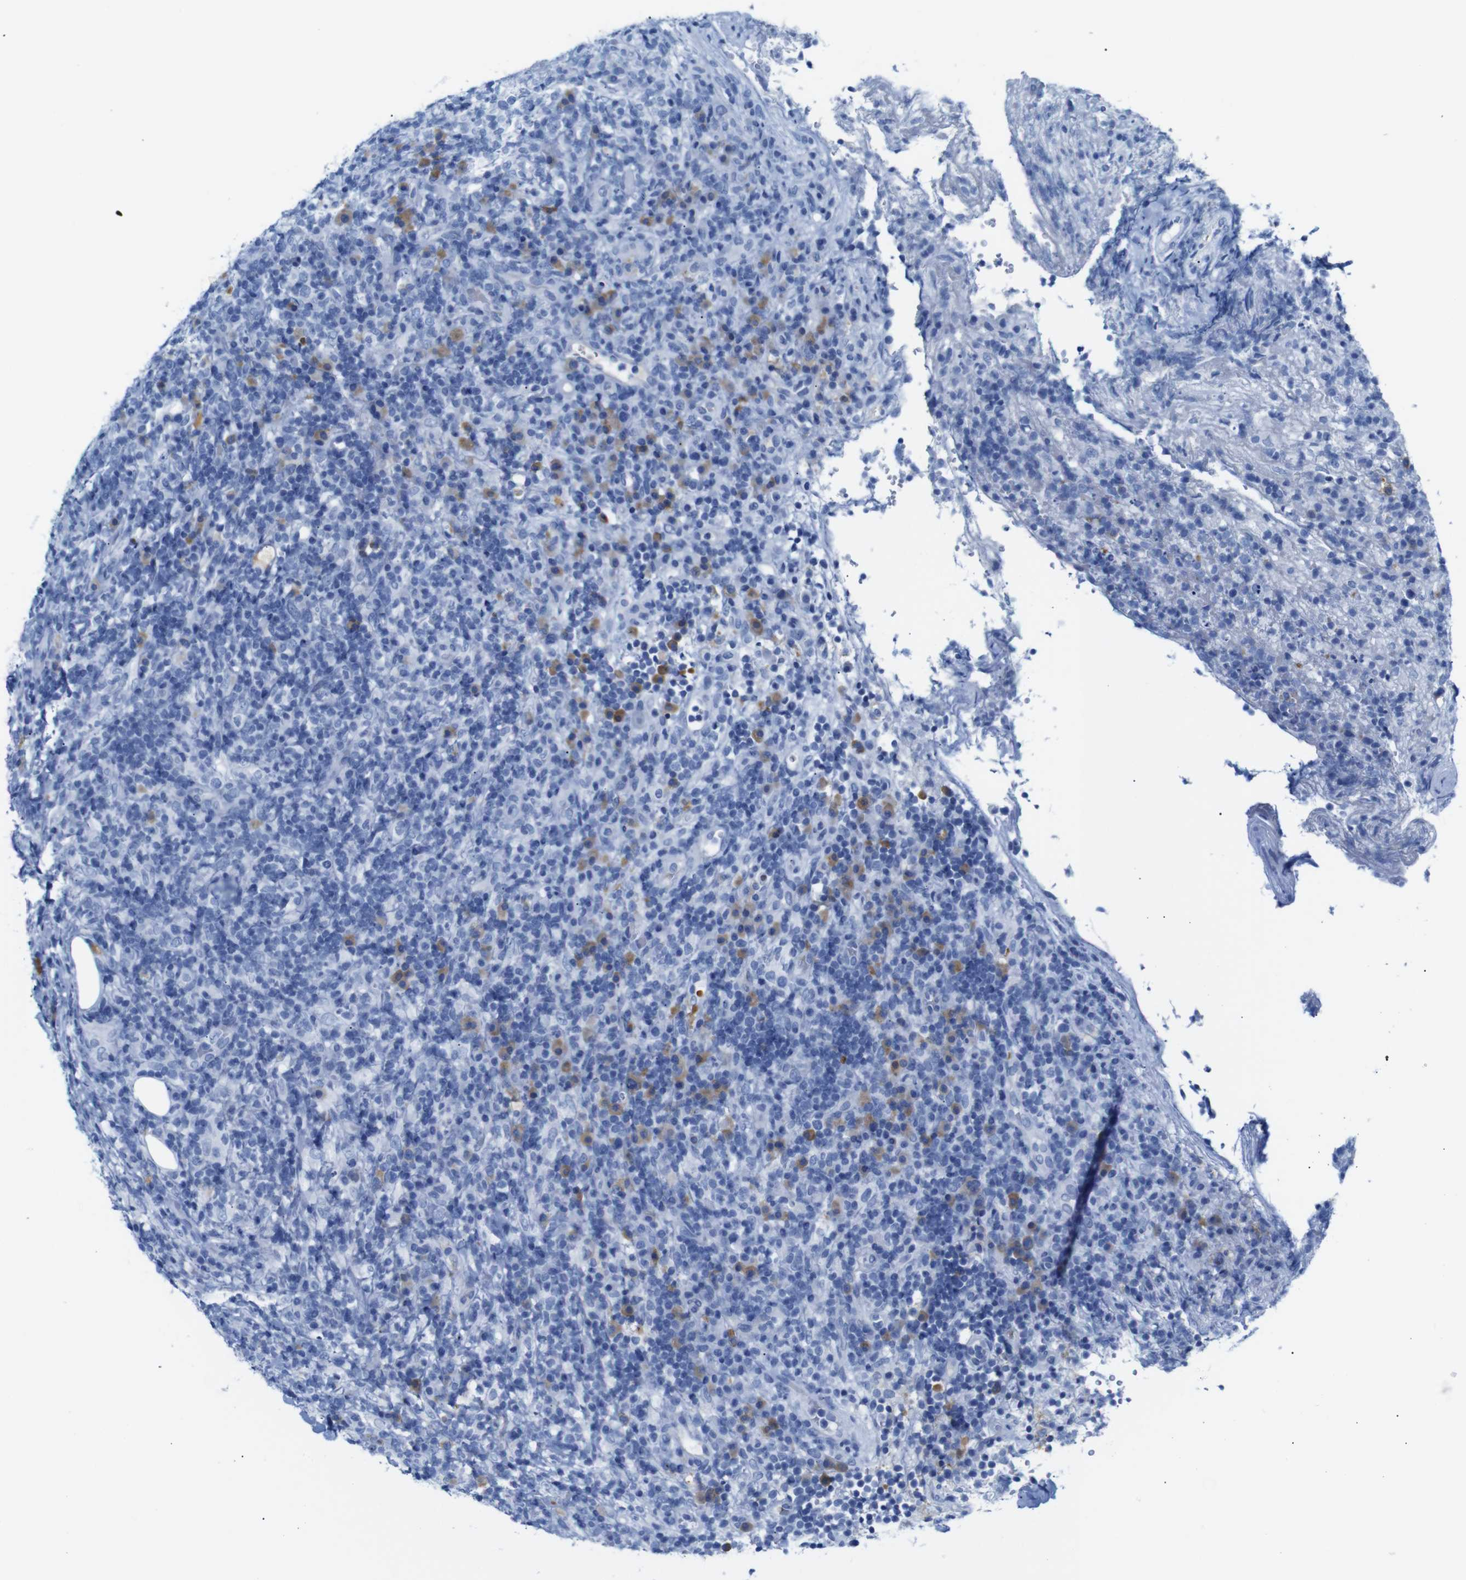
{"staining": {"intensity": "negative", "quantity": "none", "location": "none"}, "tissue": "lymphoma", "cell_type": "Tumor cells", "image_type": "cancer", "snomed": [{"axis": "morphology", "description": "Malignant lymphoma, non-Hodgkin's type, High grade"}, {"axis": "topography", "description": "Lymph node"}], "caption": "Tumor cells show no significant positivity in high-grade malignant lymphoma, non-Hodgkin's type.", "gene": "ERVMER34-1", "patient": {"sex": "female", "age": 76}}